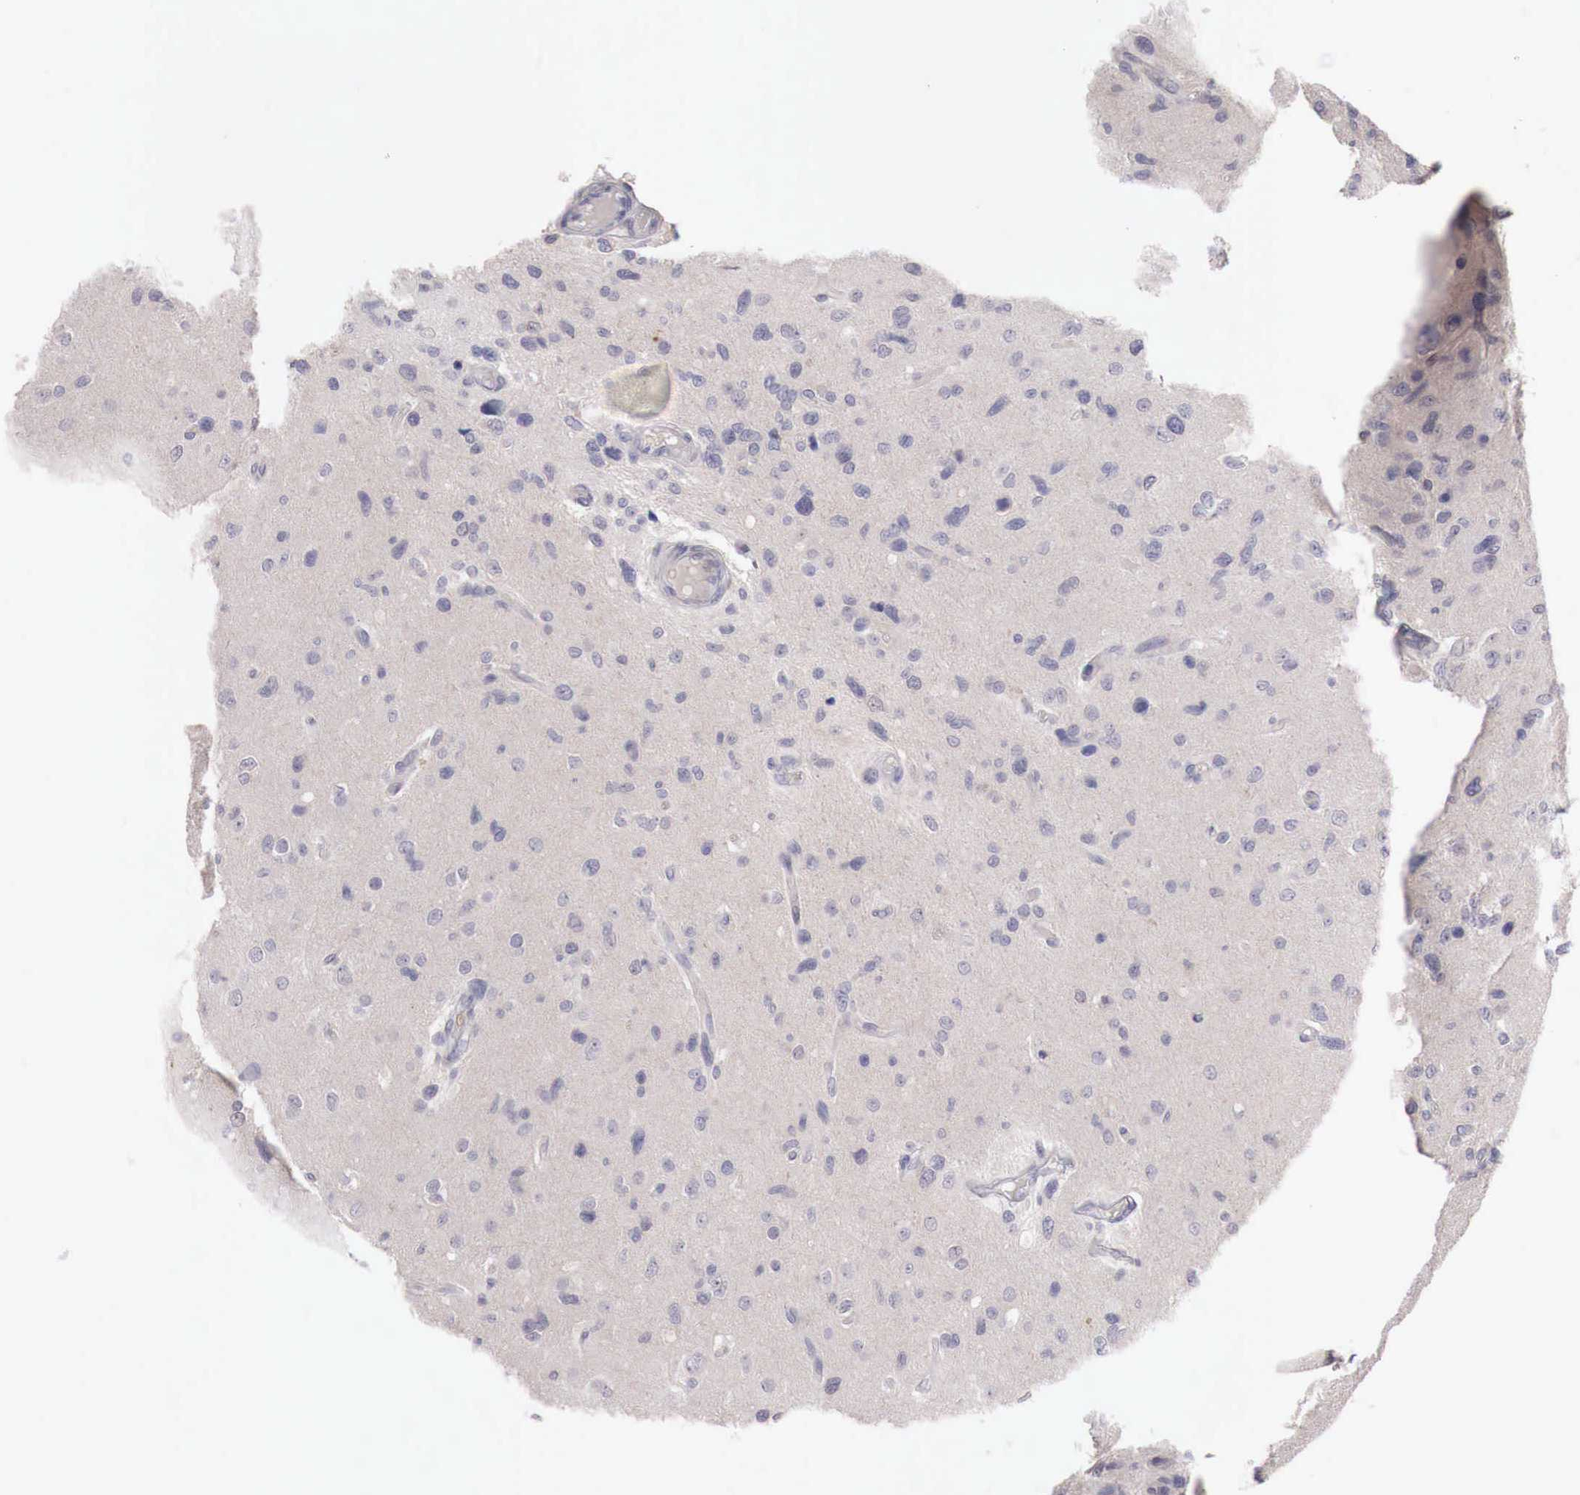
{"staining": {"intensity": "negative", "quantity": "none", "location": "none"}, "tissue": "glioma", "cell_type": "Tumor cells", "image_type": "cancer", "snomed": [{"axis": "morphology", "description": "Glioma, malignant, High grade"}, {"axis": "topography", "description": "Brain"}], "caption": "A photomicrograph of high-grade glioma (malignant) stained for a protein exhibits no brown staining in tumor cells.", "gene": "GATA1", "patient": {"sex": "male", "age": 77}}